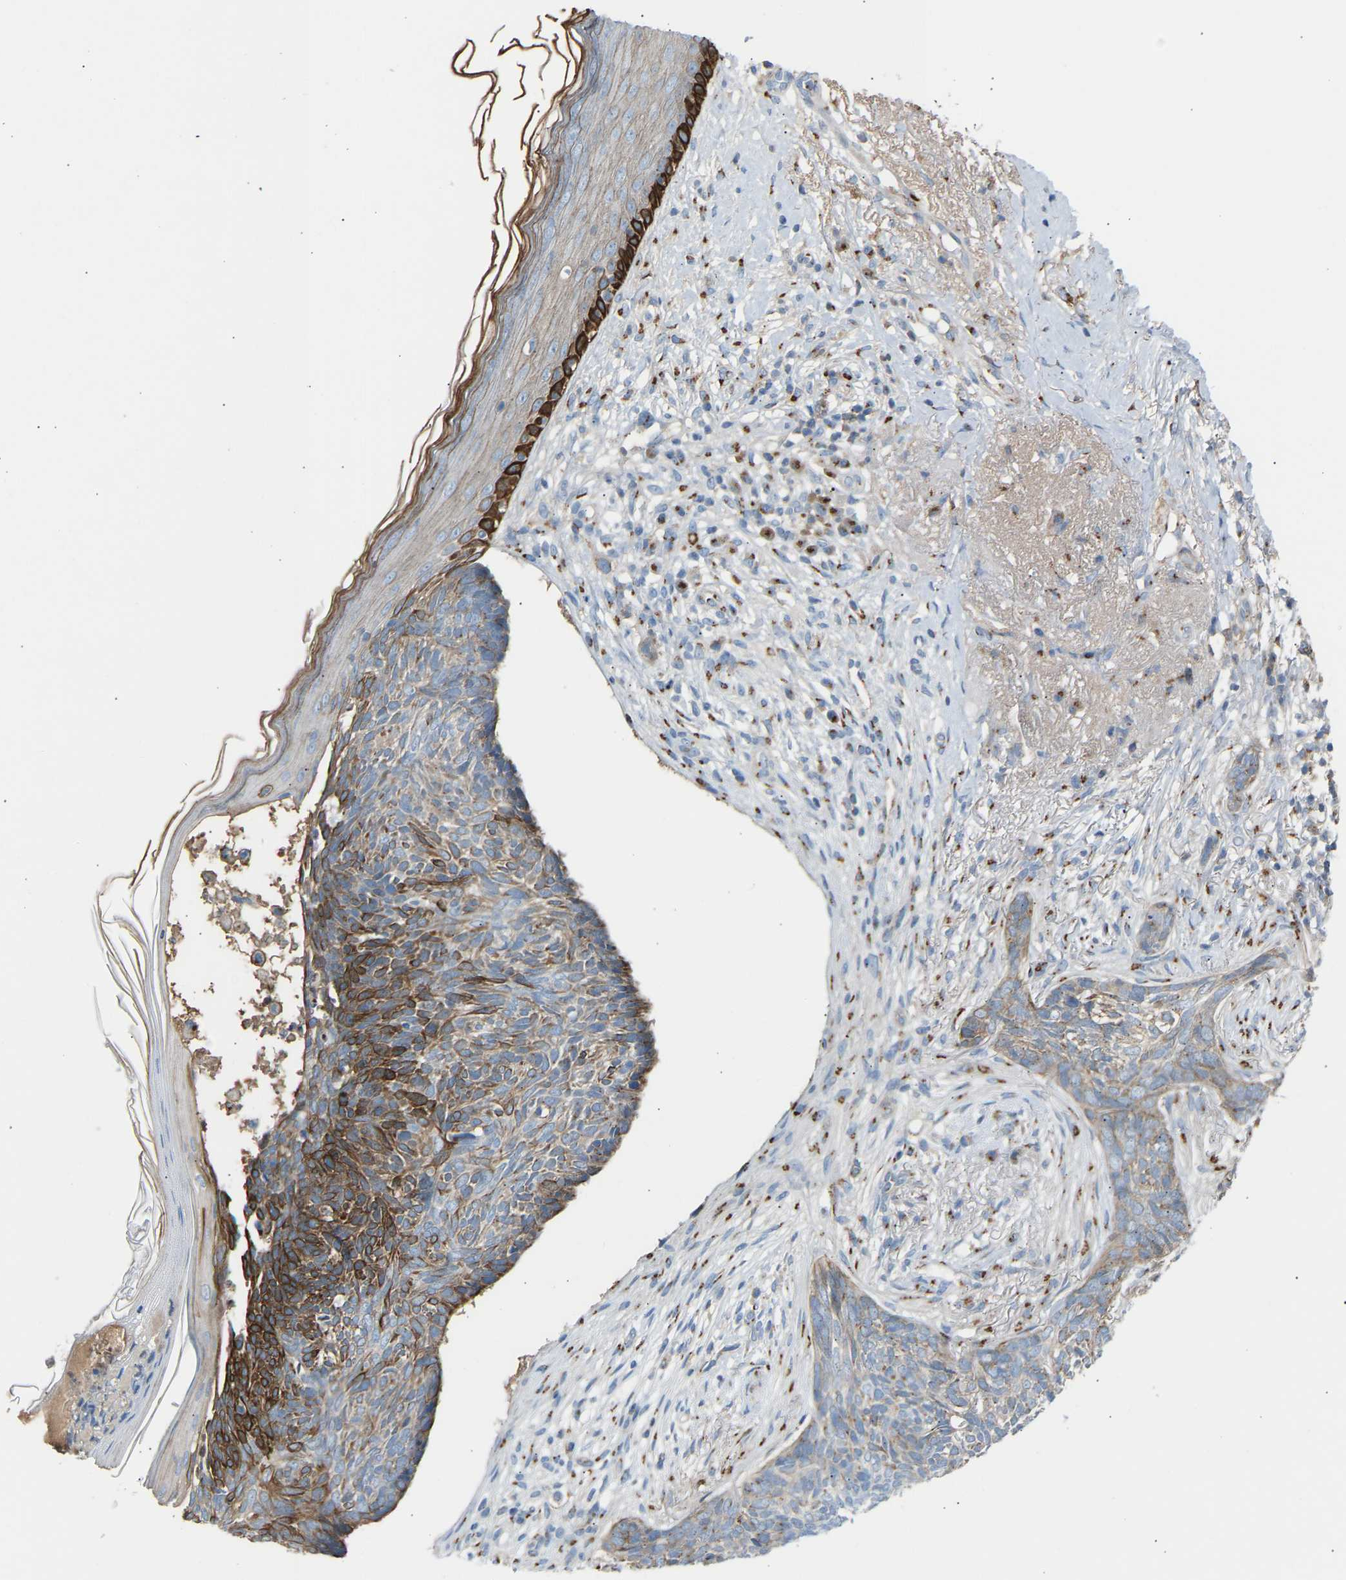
{"staining": {"intensity": "moderate", "quantity": ">75%", "location": "cytoplasmic/membranous"}, "tissue": "skin cancer", "cell_type": "Tumor cells", "image_type": "cancer", "snomed": [{"axis": "morphology", "description": "Basal cell carcinoma"}, {"axis": "topography", "description": "Skin"}], "caption": "Moderate cytoplasmic/membranous positivity for a protein is seen in about >75% of tumor cells of basal cell carcinoma (skin) using immunohistochemistry (IHC).", "gene": "CYREN", "patient": {"sex": "female", "age": 84}}